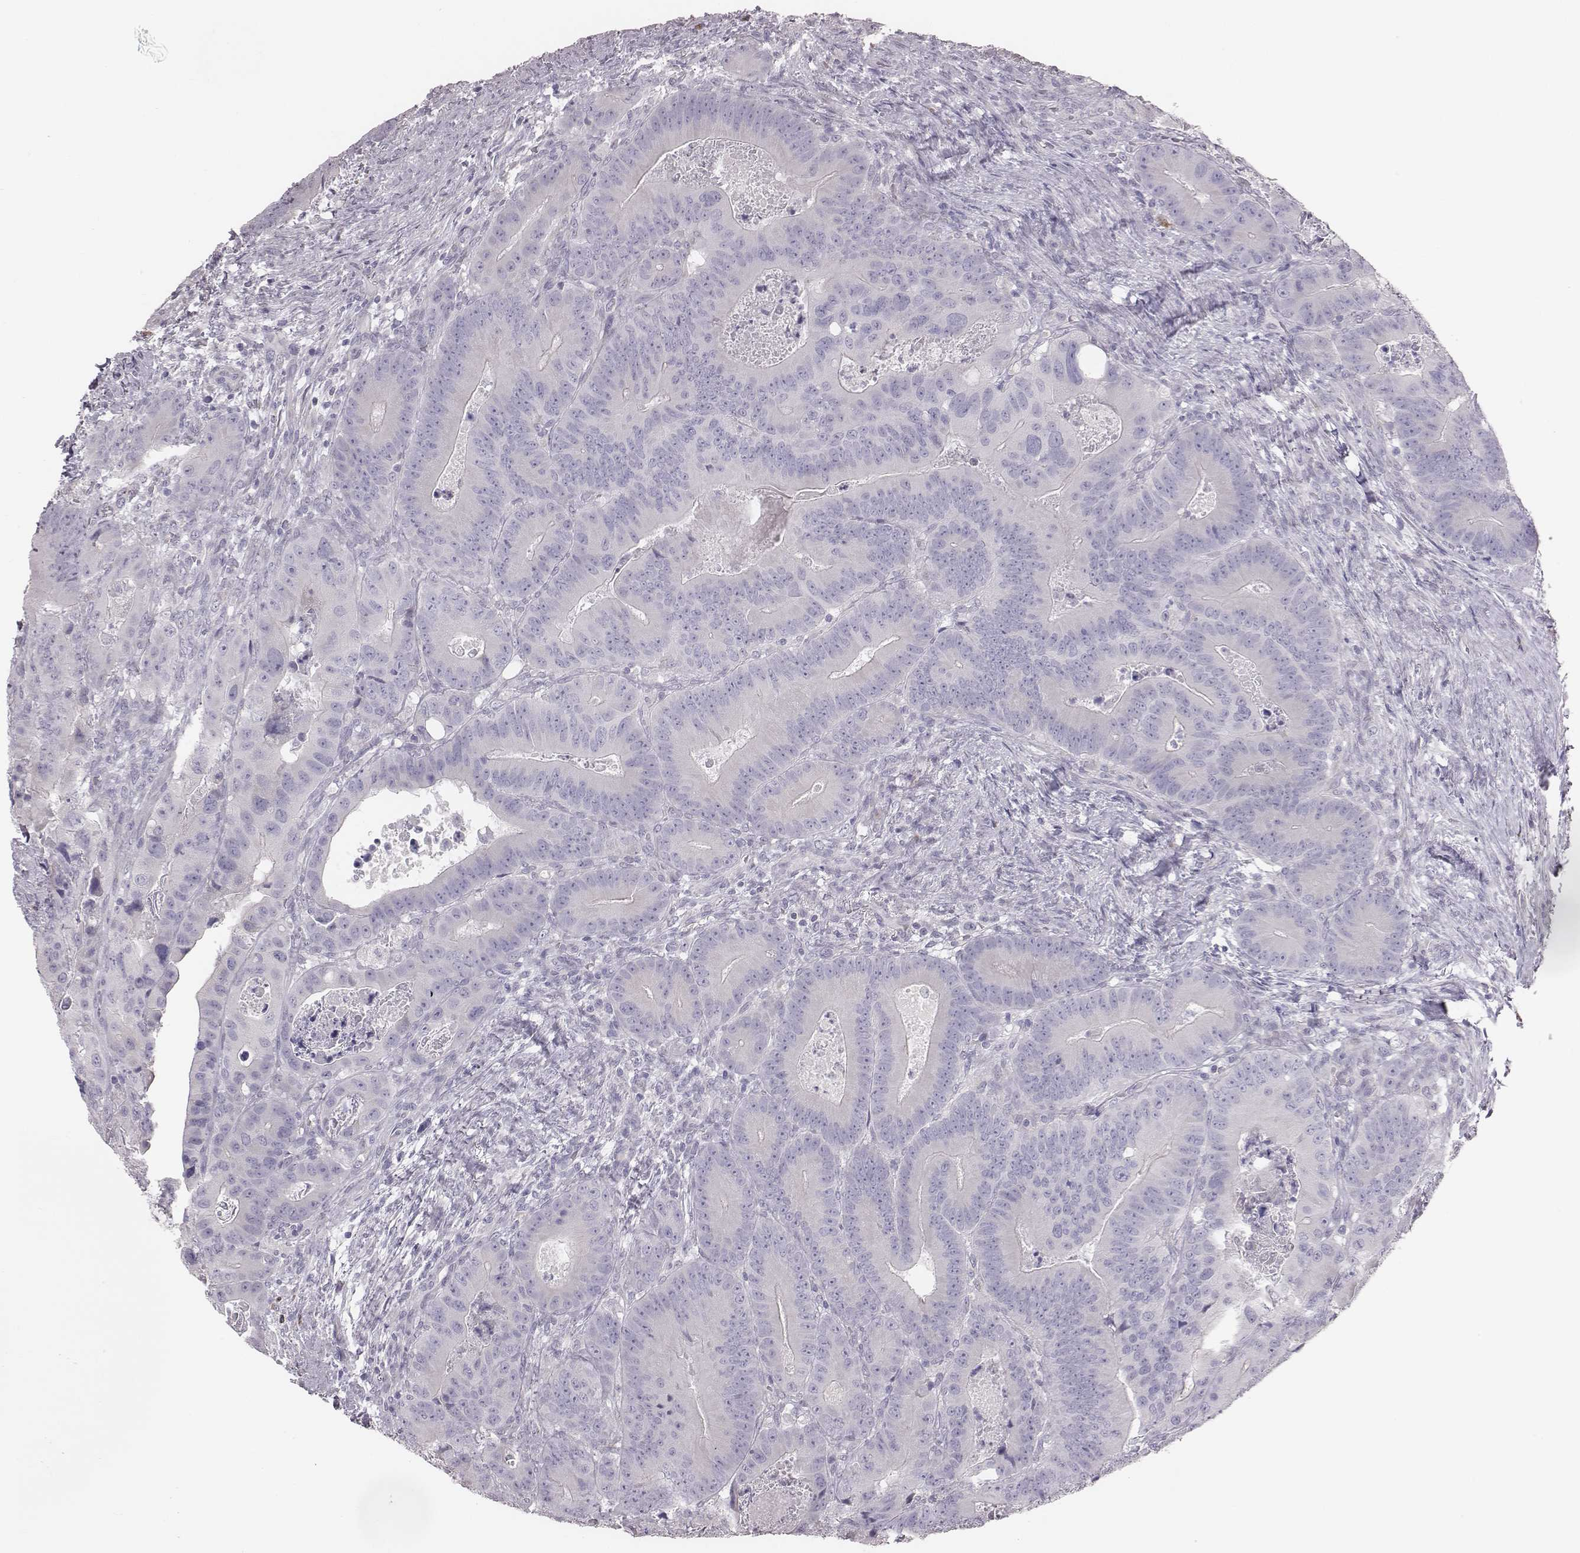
{"staining": {"intensity": "negative", "quantity": "none", "location": "none"}, "tissue": "colorectal cancer", "cell_type": "Tumor cells", "image_type": "cancer", "snomed": [{"axis": "morphology", "description": "Adenocarcinoma, NOS"}, {"axis": "topography", "description": "Rectum"}], "caption": "IHC of human colorectal cancer (adenocarcinoma) shows no expression in tumor cells.", "gene": "C6orf58", "patient": {"sex": "male", "age": 64}}